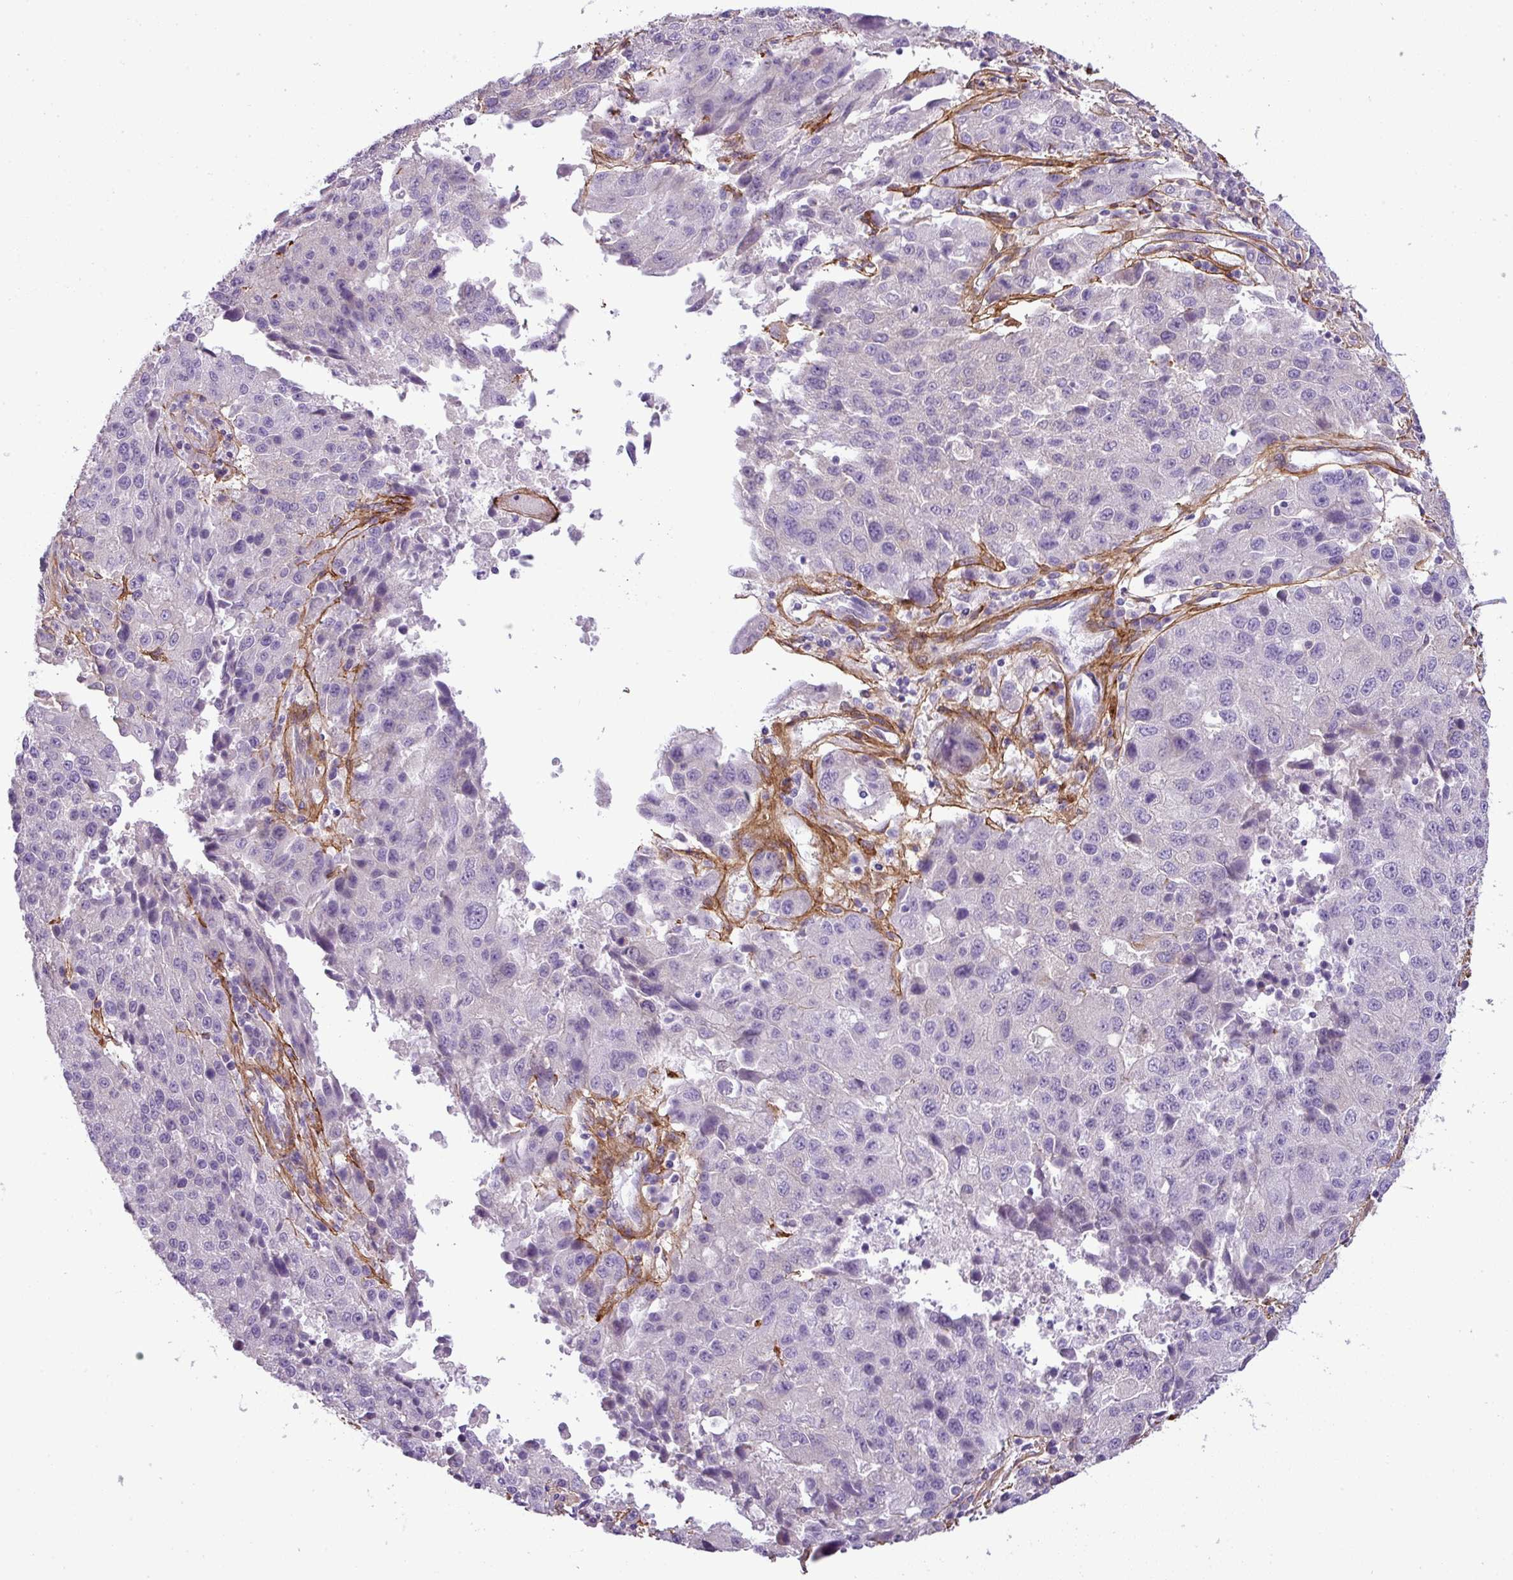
{"staining": {"intensity": "negative", "quantity": "none", "location": "none"}, "tissue": "stomach cancer", "cell_type": "Tumor cells", "image_type": "cancer", "snomed": [{"axis": "morphology", "description": "Adenocarcinoma, NOS"}, {"axis": "topography", "description": "Stomach"}], "caption": "DAB (3,3'-diaminobenzidine) immunohistochemical staining of human adenocarcinoma (stomach) shows no significant staining in tumor cells. (DAB immunohistochemistry, high magnification).", "gene": "PARD6G", "patient": {"sex": "male", "age": 71}}